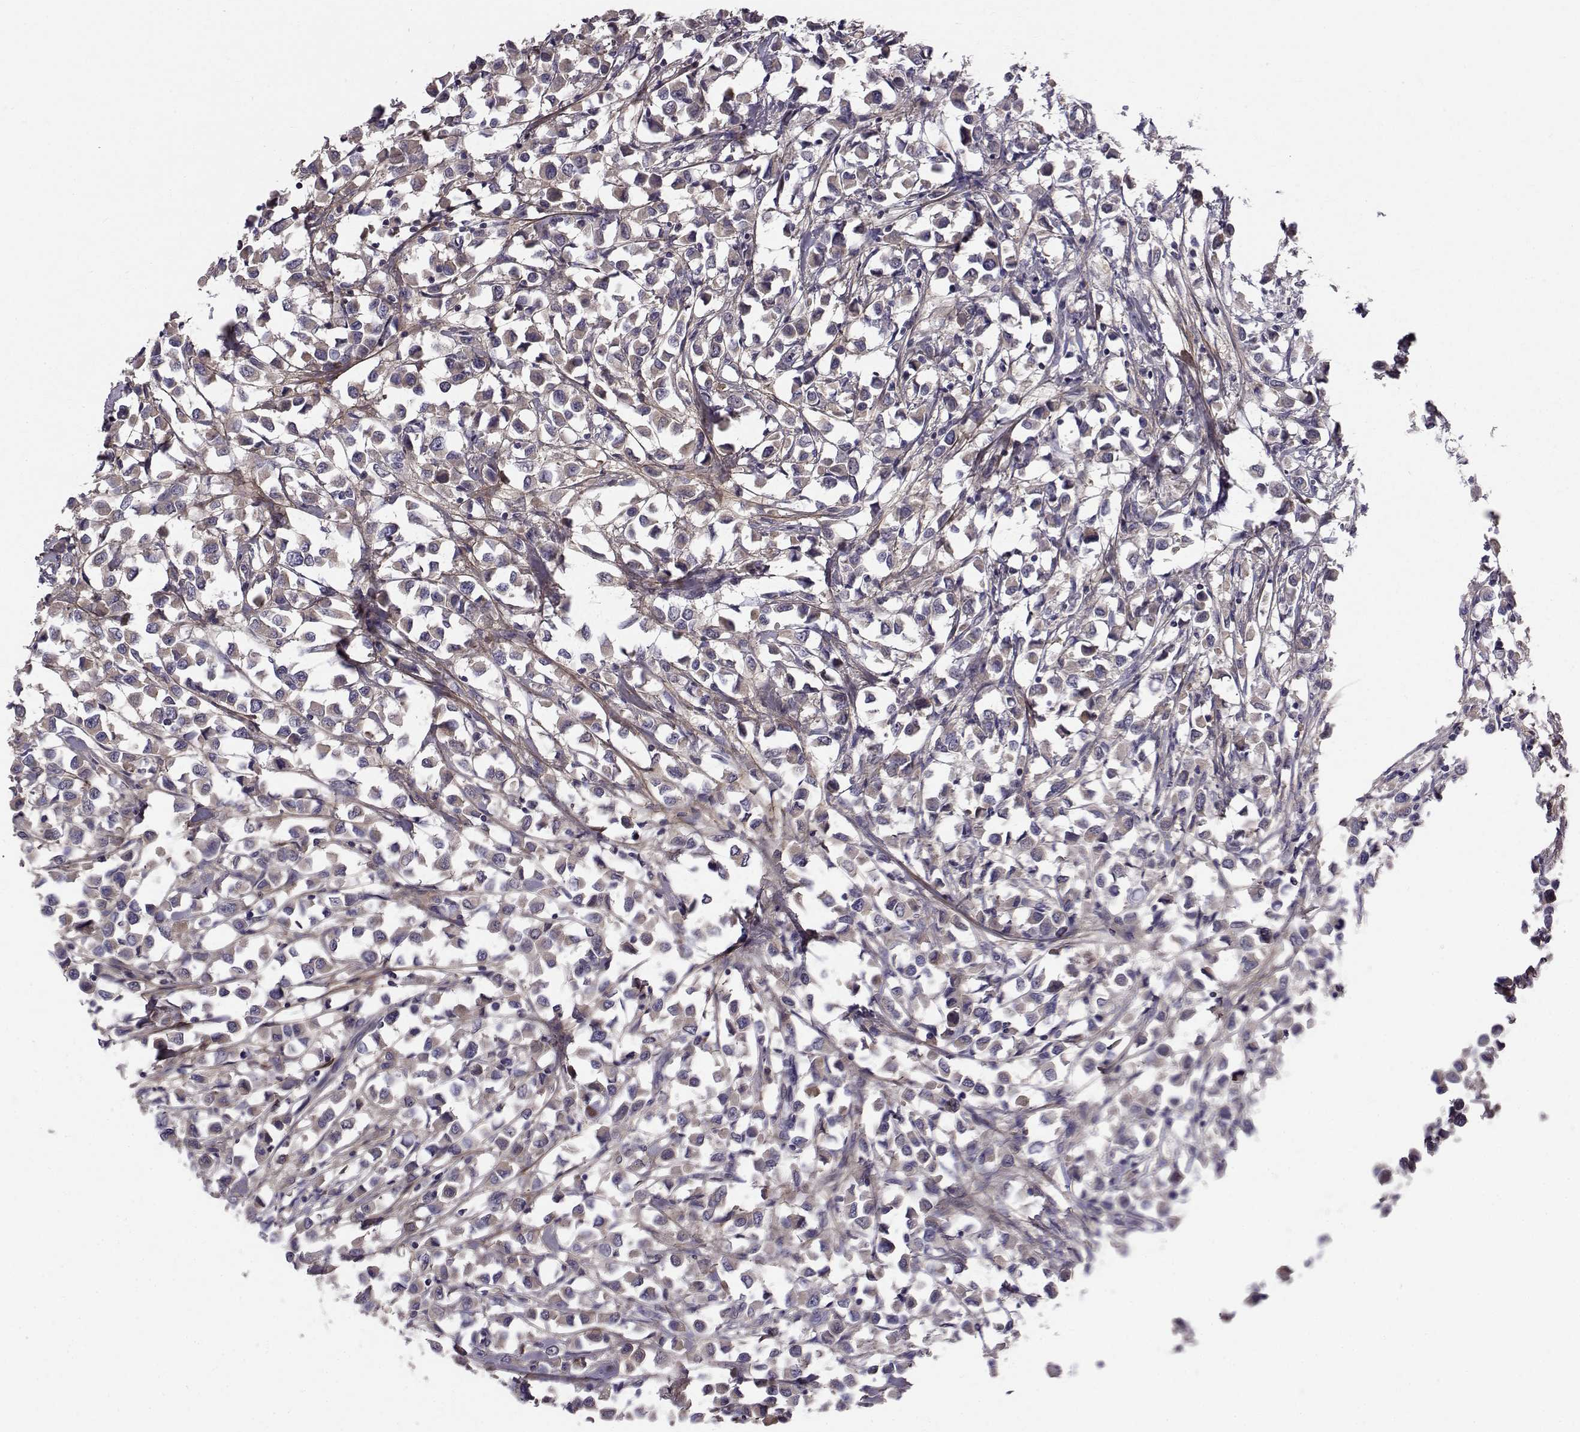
{"staining": {"intensity": "weak", "quantity": ">75%", "location": "cytoplasmic/membranous"}, "tissue": "breast cancer", "cell_type": "Tumor cells", "image_type": "cancer", "snomed": [{"axis": "morphology", "description": "Duct carcinoma"}, {"axis": "topography", "description": "Breast"}], "caption": "Weak cytoplasmic/membranous positivity for a protein is identified in about >75% of tumor cells of breast cancer (invasive ductal carcinoma) using immunohistochemistry (IHC).", "gene": "PEX5L", "patient": {"sex": "female", "age": 61}}